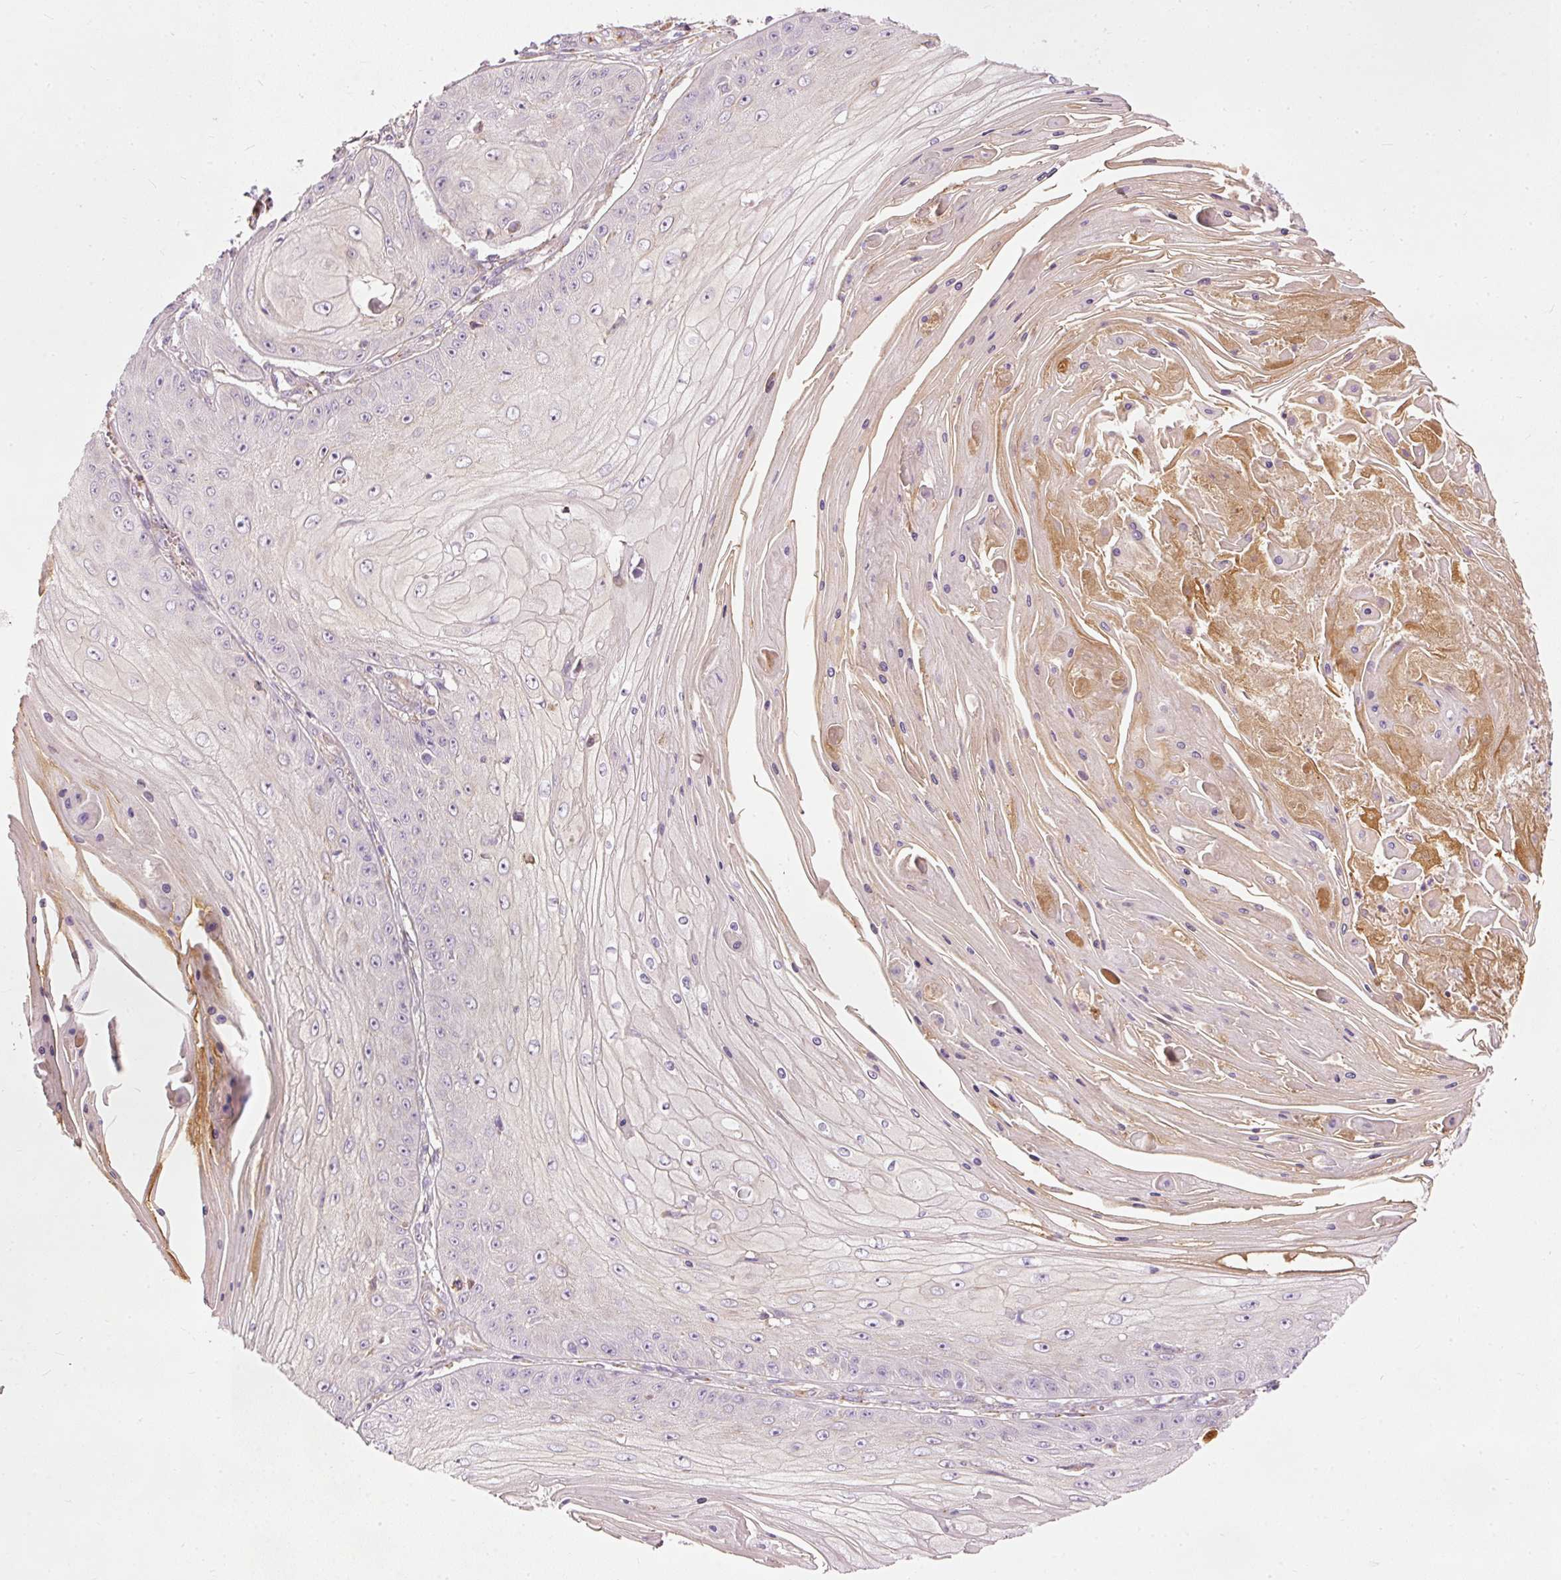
{"staining": {"intensity": "negative", "quantity": "none", "location": "none"}, "tissue": "skin cancer", "cell_type": "Tumor cells", "image_type": "cancer", "snomed": [{"axis": "morphology", "description": "Squamous cell carcinoma, NOS"}, {"axis": "topography", "description": "Skin"}], "caption": "Skin cancer was stained to show a protein in brown. There is no significant expression in tumor cells.", "gene": "PAQR9", "patient": {"sex": "male", "age": 70}}